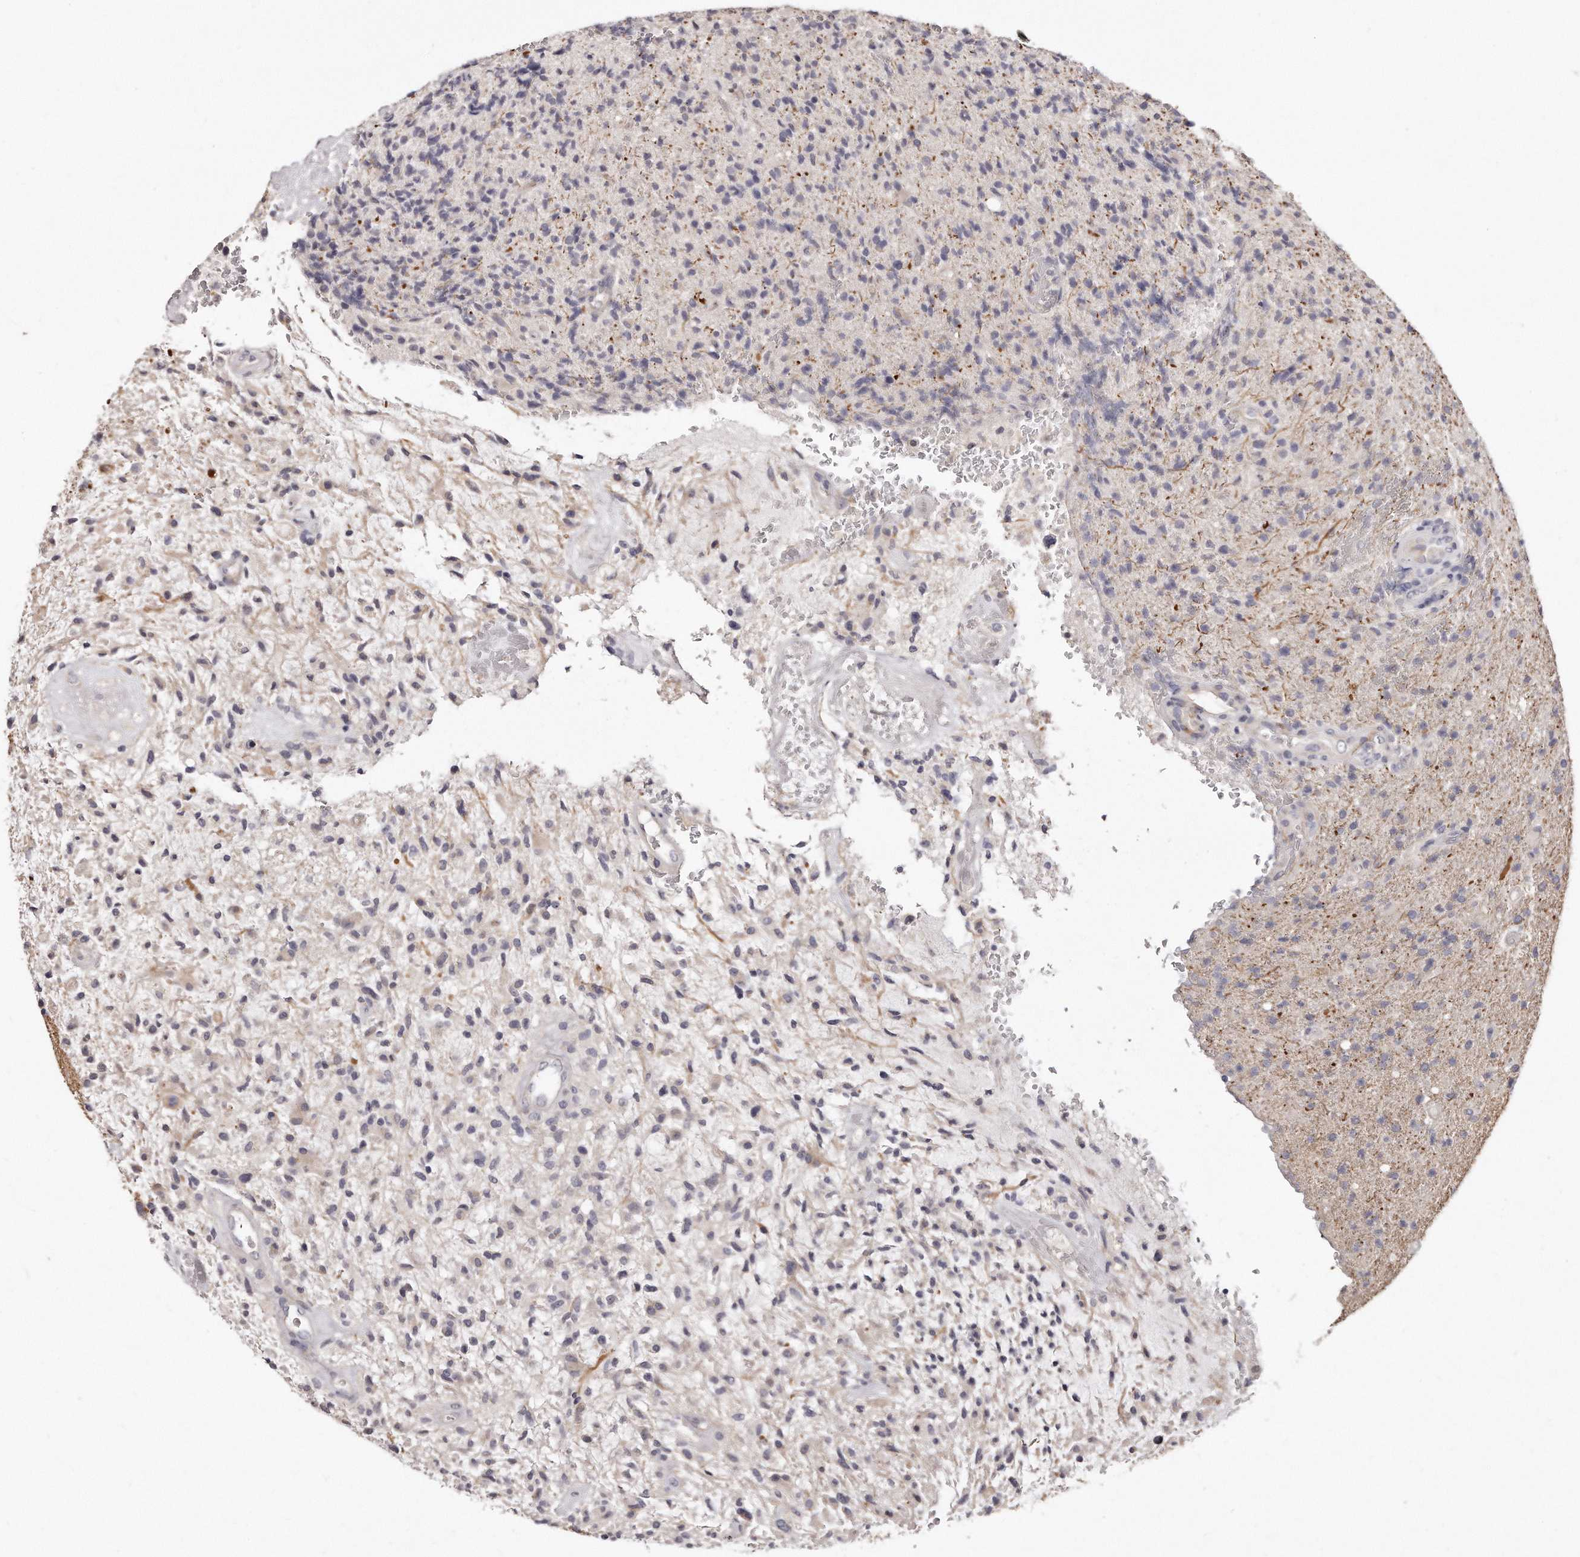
{"staining": {"intensity": "weak", "quantity": "<25%", "location": "cytoplasmic/membranous"}, "tissue": "glioma", "cell_type": "Tumor cells", "image_type": "cancer", "snomed": [{"axis": "morphology", "description": "Glioma, malignant, High grade"}, {"axis": "topography", "description": "Brain"}], "caption": "Immunohistochemical staining of human glioma exhibits no significant staining in tumor cells.", "gene": "TTLL4", "patient": {"sex": "male", "age": 72}}